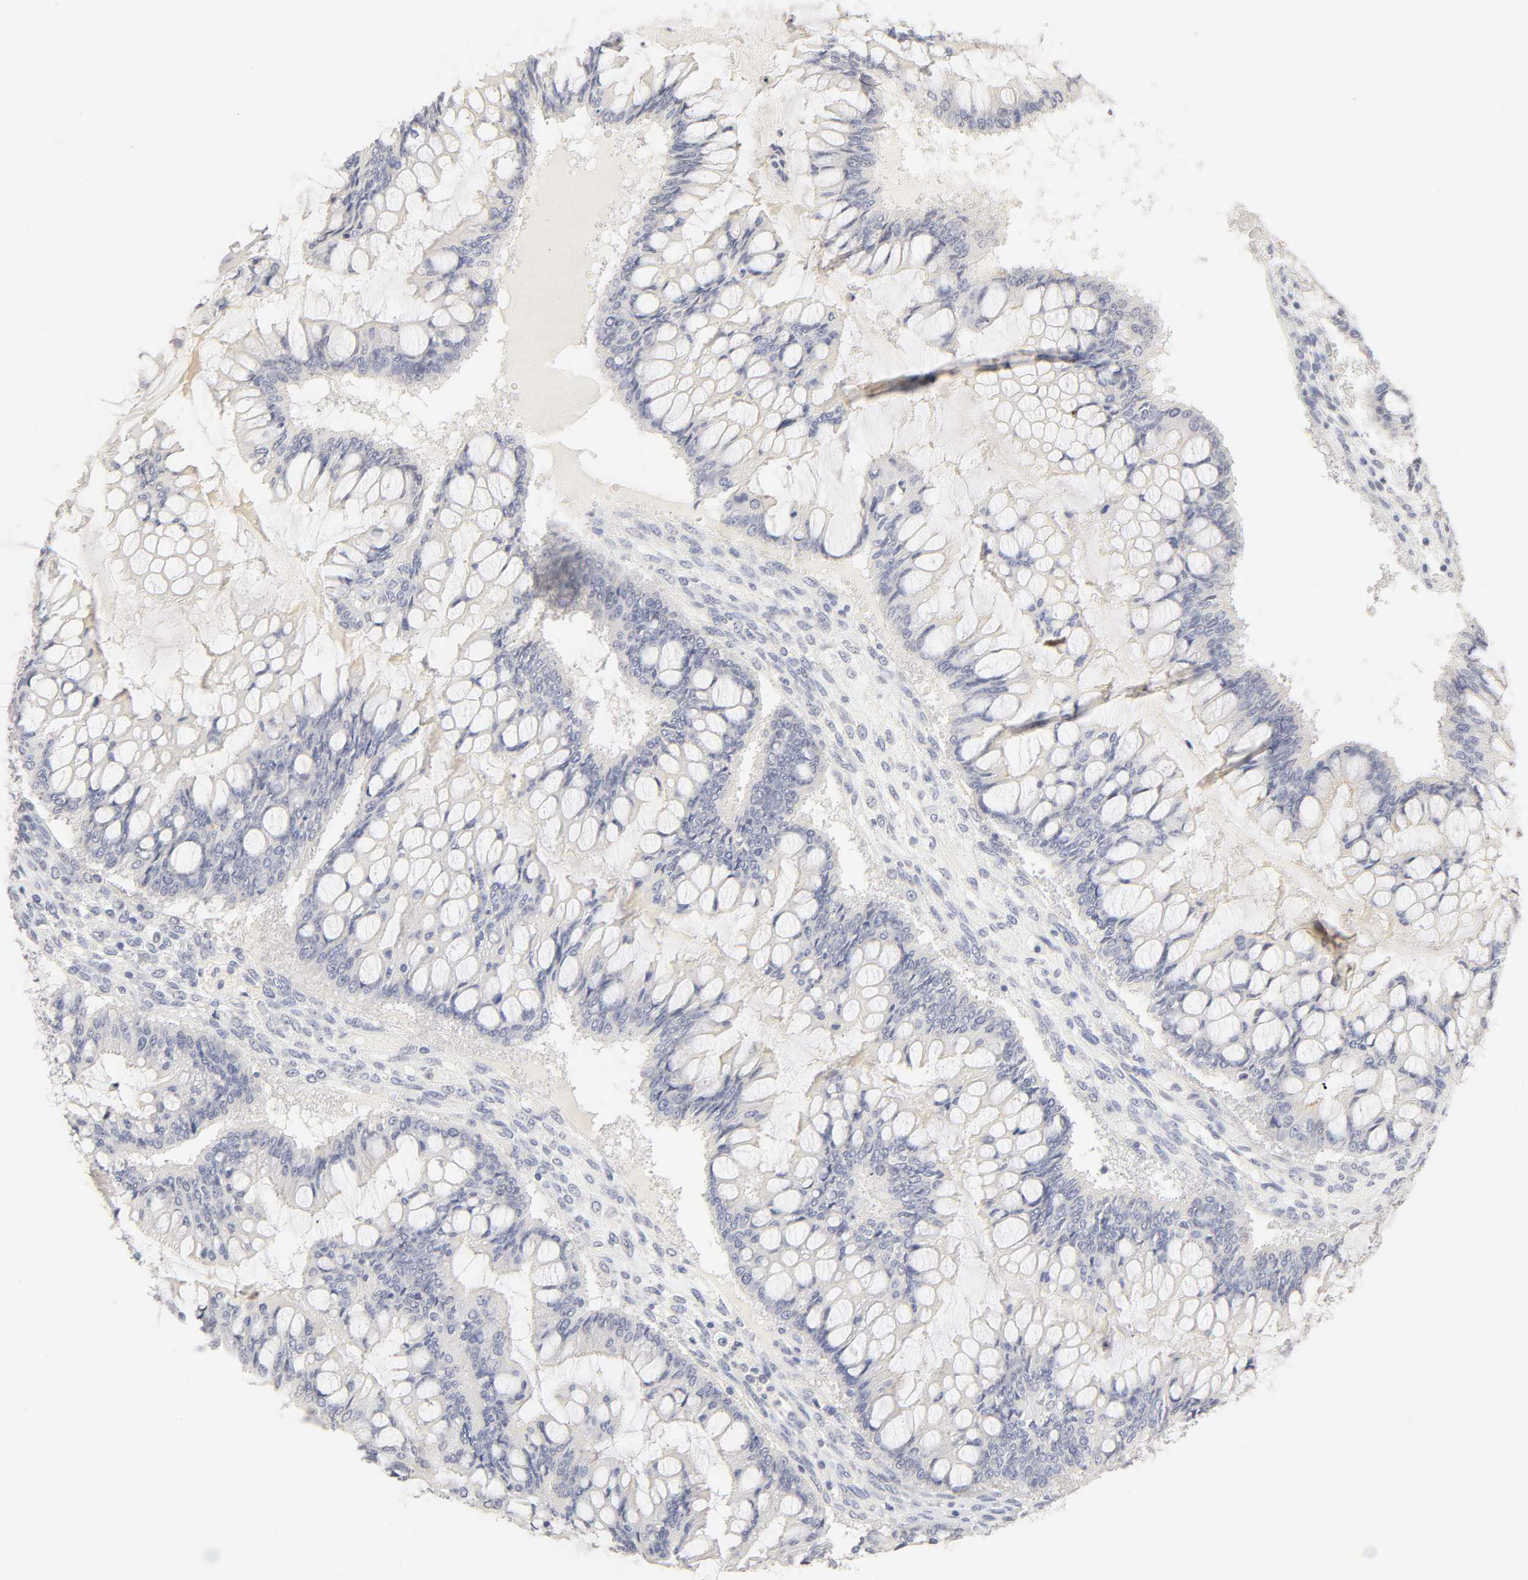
{"staining": {"intensity": "negative", "quantity": "none", "location": "none"}, "tissue": "ovarian cancer", "cell_type": "Tumor cells", "image_type": "cancer", "snomed": [{"axis": "morphology", "description": "Cystadenocarcinoma, mucinous, NOS"}, {"axis": "topography", "description": "Ovary"}], "caption": "Tumor cells show no significant positivity in mucinous cystadenocarcinoma (ovarian). (Stains: DAB (3,3'-diaminobenzidine) immunohistochemistry (IHC) with hematoxylin counter stain, Microscopy: brightfield microscopy at high magnification).", "gene": "CYP4B1", "patient": {"sex": "female", "age": 73}}